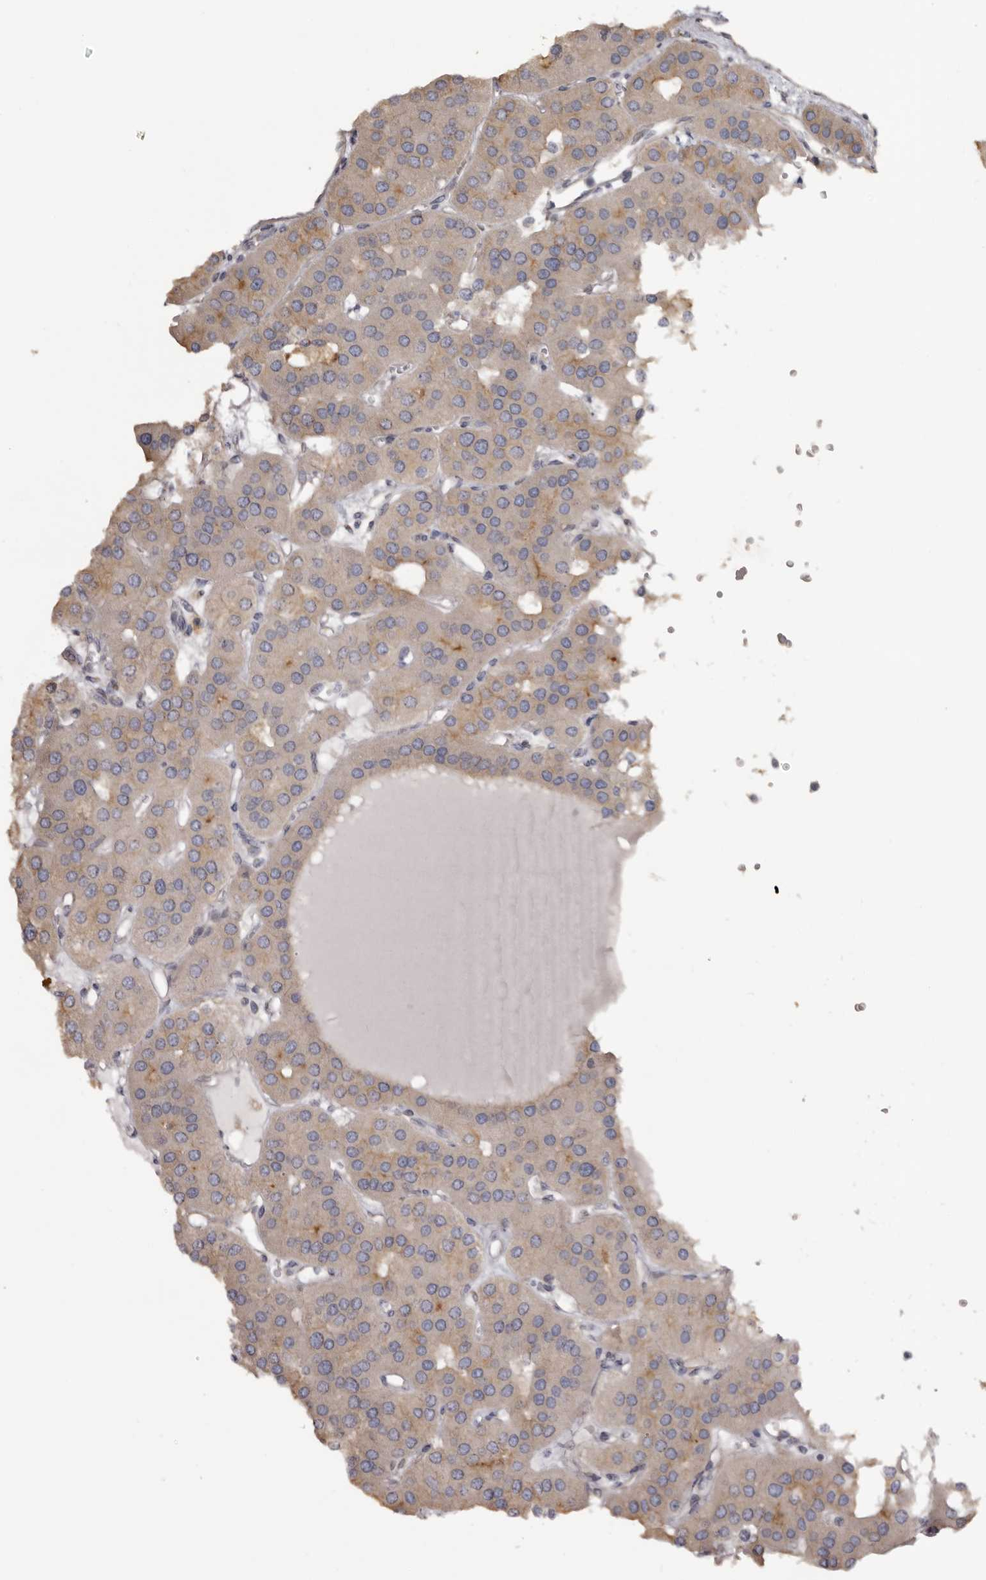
{"staining": {"intensity": "moderate", "quantity": ">75%", "location": "cytoplasmic/membranous"}, "tissue": "parathyroid gland", "cell_type": "Glandular cells", "image_type": "normal", "snomed": [{"axis": "morphology", "description": "Normal tissue, NOS"}, {"axis": "morphology", "description": "Adenoma, NOS"}, {"axis": "topography", "description": "Parathyroid gland"}], "caption": "An image of parathyroid gland stained for a protein displays moderate cytoplasmic/membranous brown staining in glandular cells. The protein of interest is stained brown, and the nuclei are stained in blue (DAB IHC with brightfield microscopy, high magnification).", "gene": "PIGX", "patient": {"sex": "female", "age": 86}}